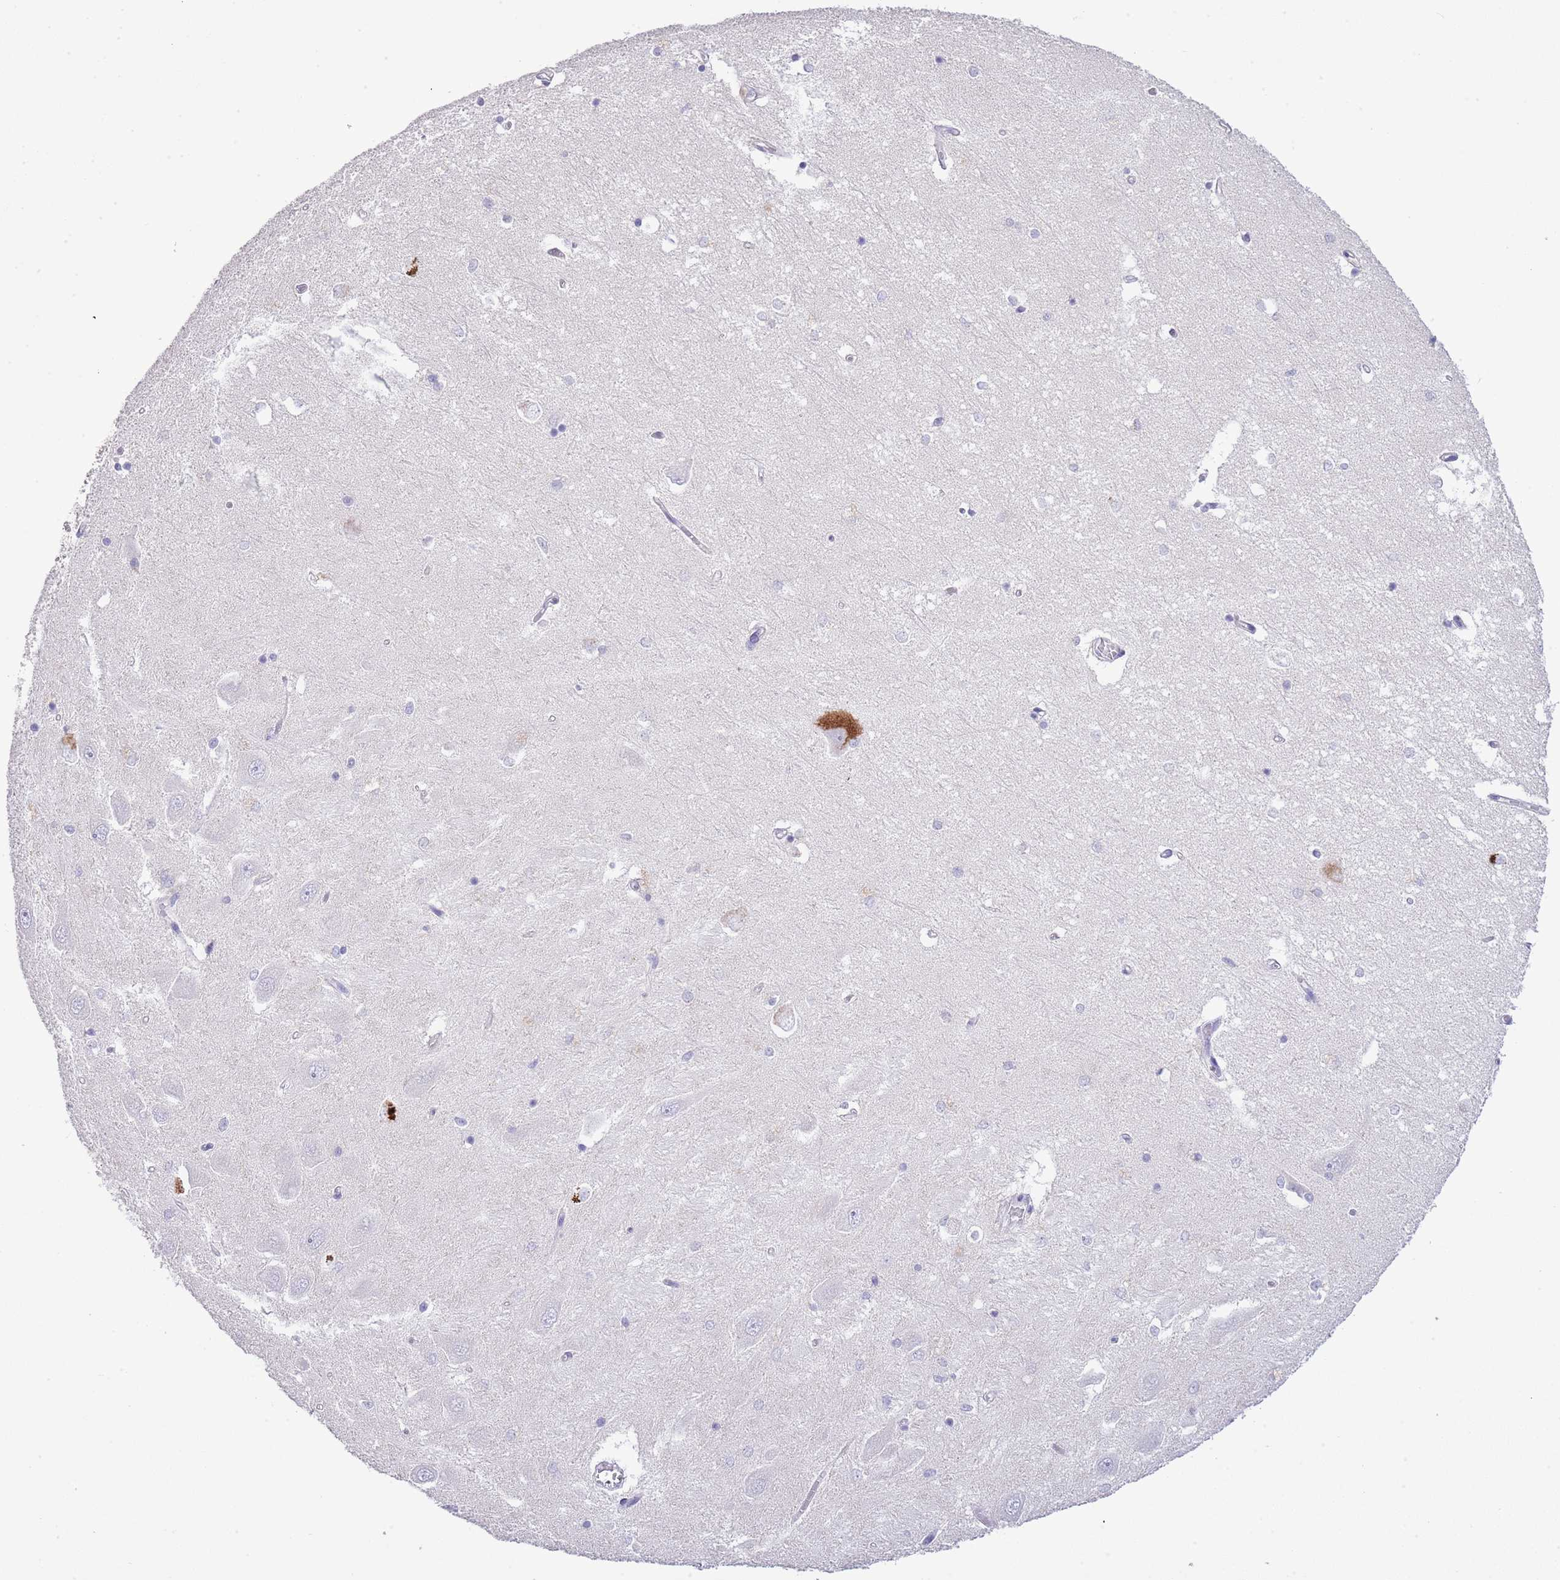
{"staining": {"intensity": "negative", "quantity": "none", "location": "none"}, "tissue": "hippocampus", "cell_type": "Glial cells", "image_type": "normal", "snomed": [{"axis": "morphology", "description": "Normal tissue, NOS"}, {"axis": "topography", "description": "Hippocampus"}], "caption": "IHC of unremarkable human hippocampus displays no expression in glial cells.", "gene": "OR2Z1", "patient": {"sex": "male", "age": 45}}